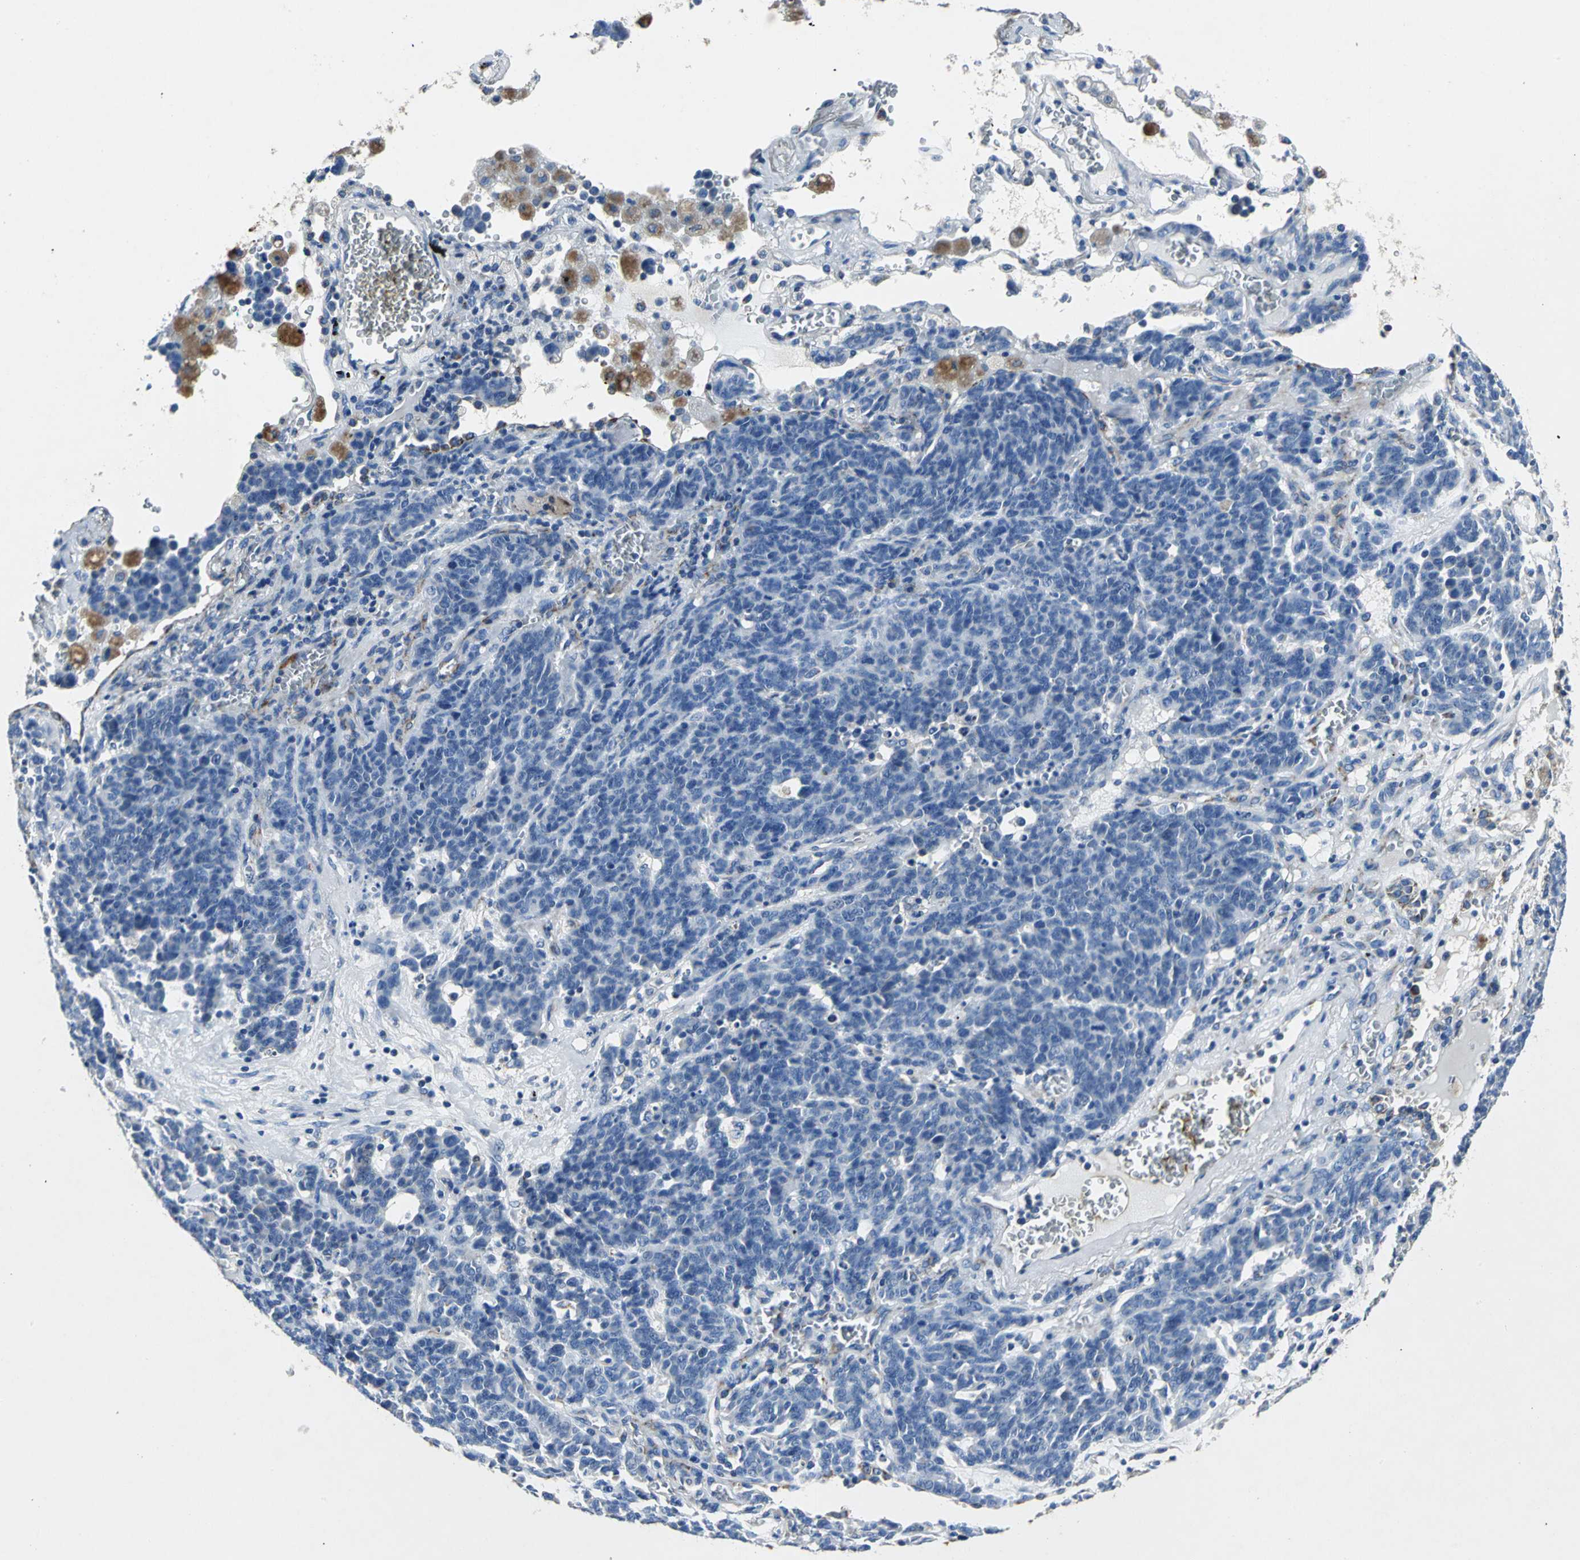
{"staining": {"intensity": "weak", "quantity": "<25%", "location": "cytoplasmic/membranous"}, "tissue": "lung cancer", "cell_type": "Tumor cells", "image_type": "cancer", "snomed": [{"axis": "morphology", "description": "Neoplasm, malignant, NOS"}, {"axis": "topography", "description": "Lung"}], "caption": "An IHC image of malignant neoplasm (lung) is shown. There is no staining in tumor cells of malignant neoplasm (lung). The staining is performed using DAB brown chromogen with nuclei counter-stained in using hematoxylin.", "gene": "IFI6", "patient": {"sex": "female", "age": 58}}